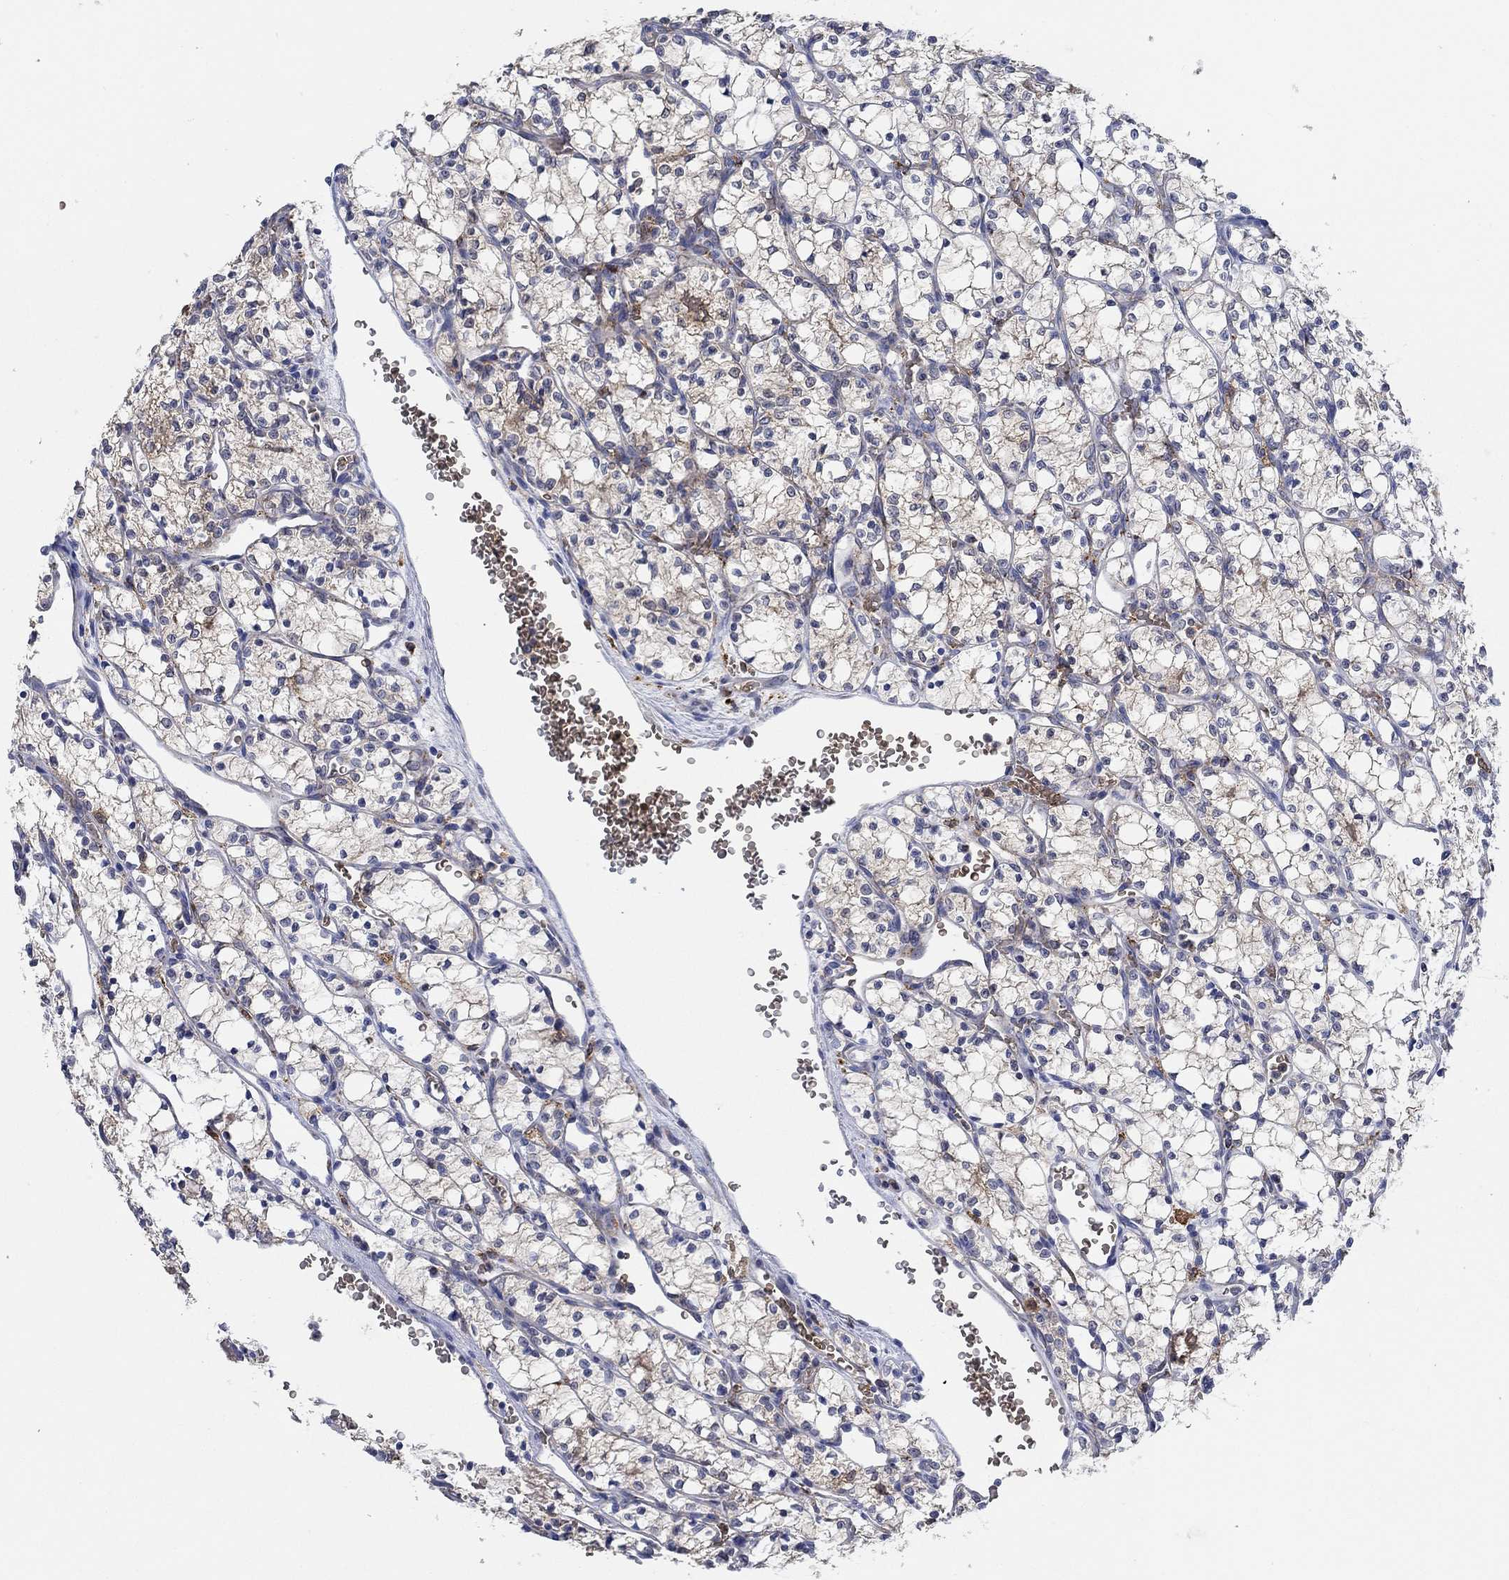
{"staining": {"intensity": "negative", "quantity": "none", "location": "none"}, "tissue": "renal cancer", "cell_type": "Tumor cells", "image_type": "cancer", "snomed": [{"axis": "morphology", "description": "Adenocarcinoma, NOS"}, {"axis": "topography", "description": "Kidney"}], "caption": "There is no significant positivity in tumor cells of renal cancer (adenocarcinoma). (DAB (3,3'-diaminobenzidine) IHC, high magnification).", "gene": "MPP1", "patient": {"sex": "female", "age": 69}}